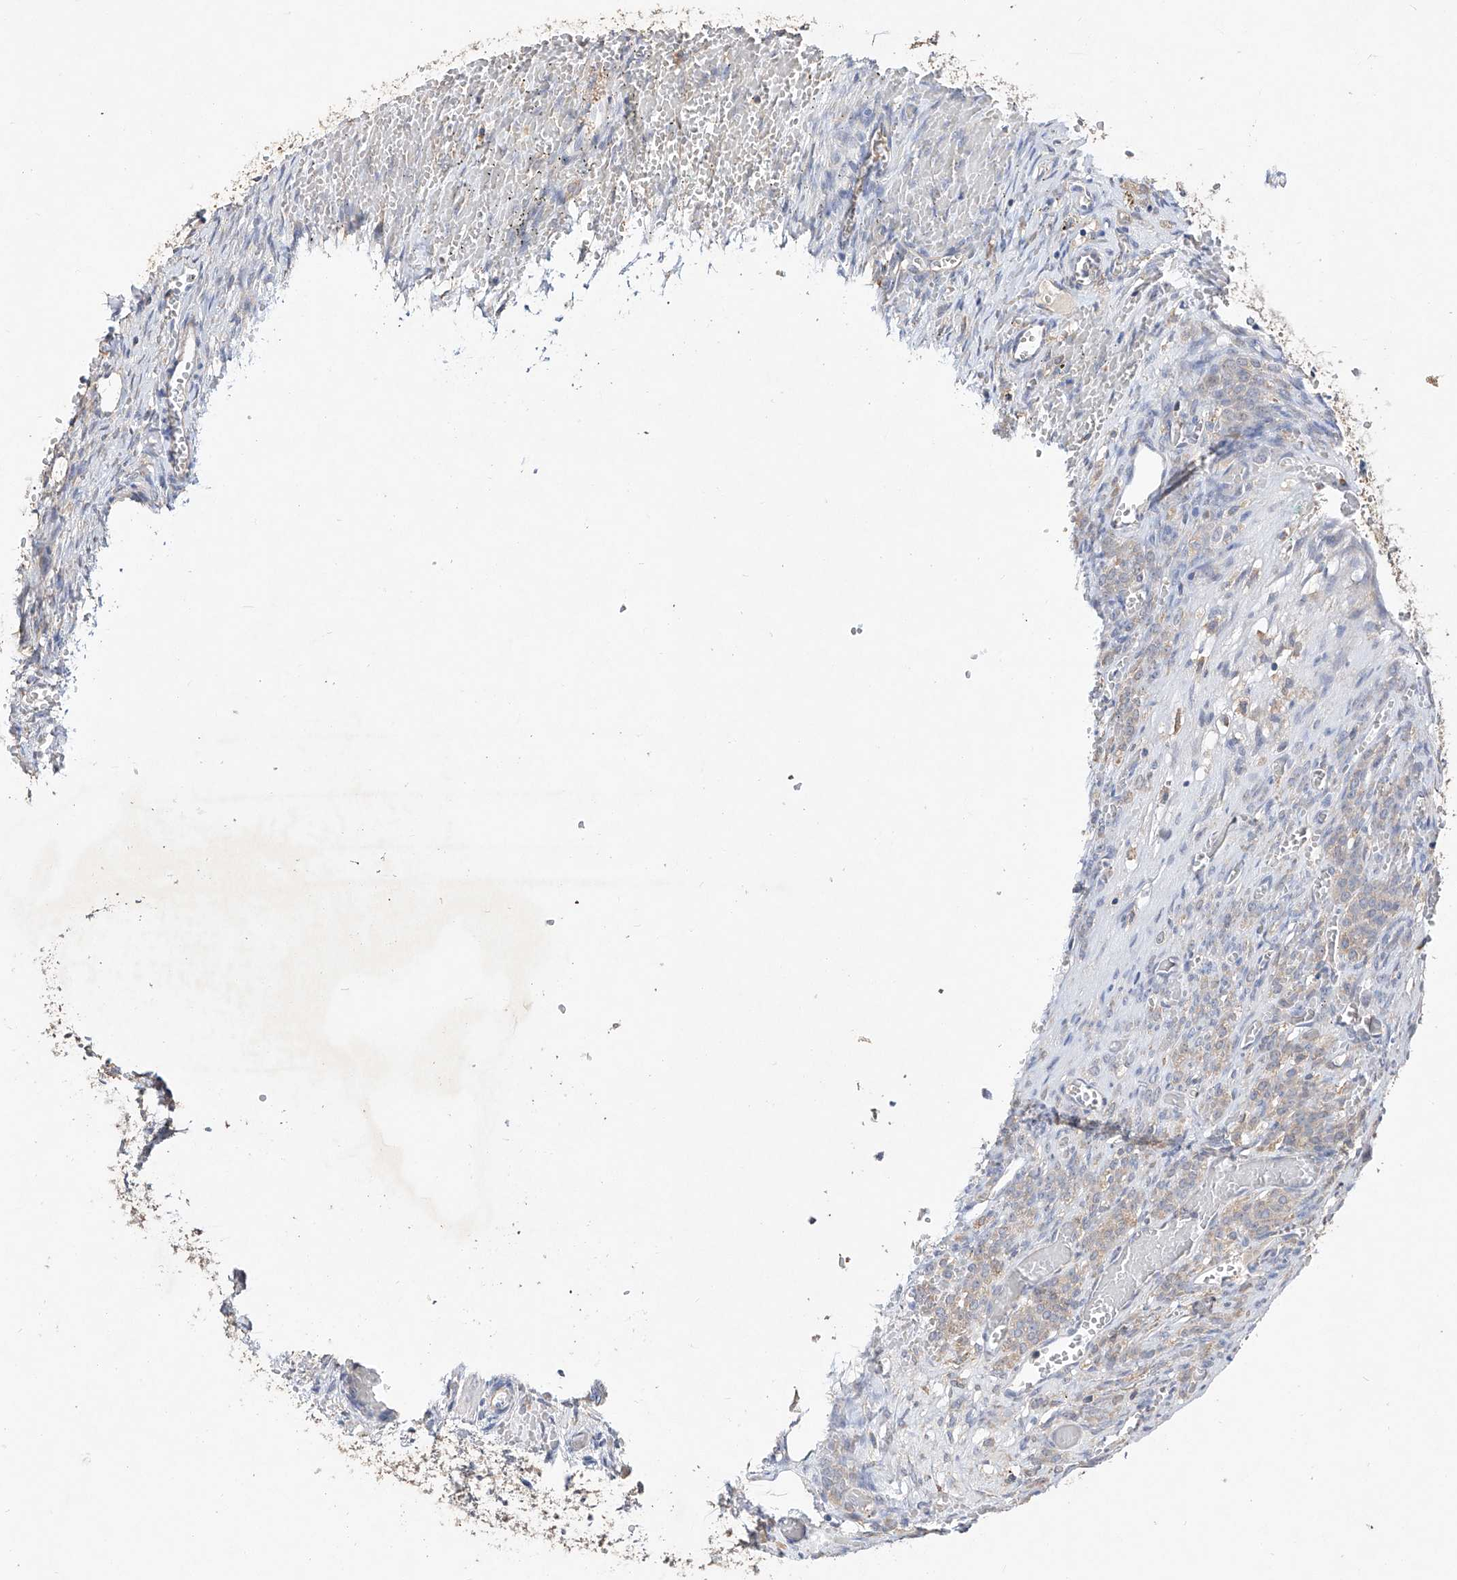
{"staining": {"intensity": "negative", "quantity": "none", "location": "none"}, "tissue": "ovary", "cell_type": "Ovarian stroma cells", "image_type": "normal", "snomed": [{"axis": "morphology", "description": "Adenocarcinoma, NOS"}, {"axis": "topography", "description": "Endometrium"}], "caption": "IHC image of normal ovary: ovary stained with DAB displays no significant protein expression in ovarian stroma cells.", "gene": "AMD1", "patient": {"sex": "female", "age": 32}}